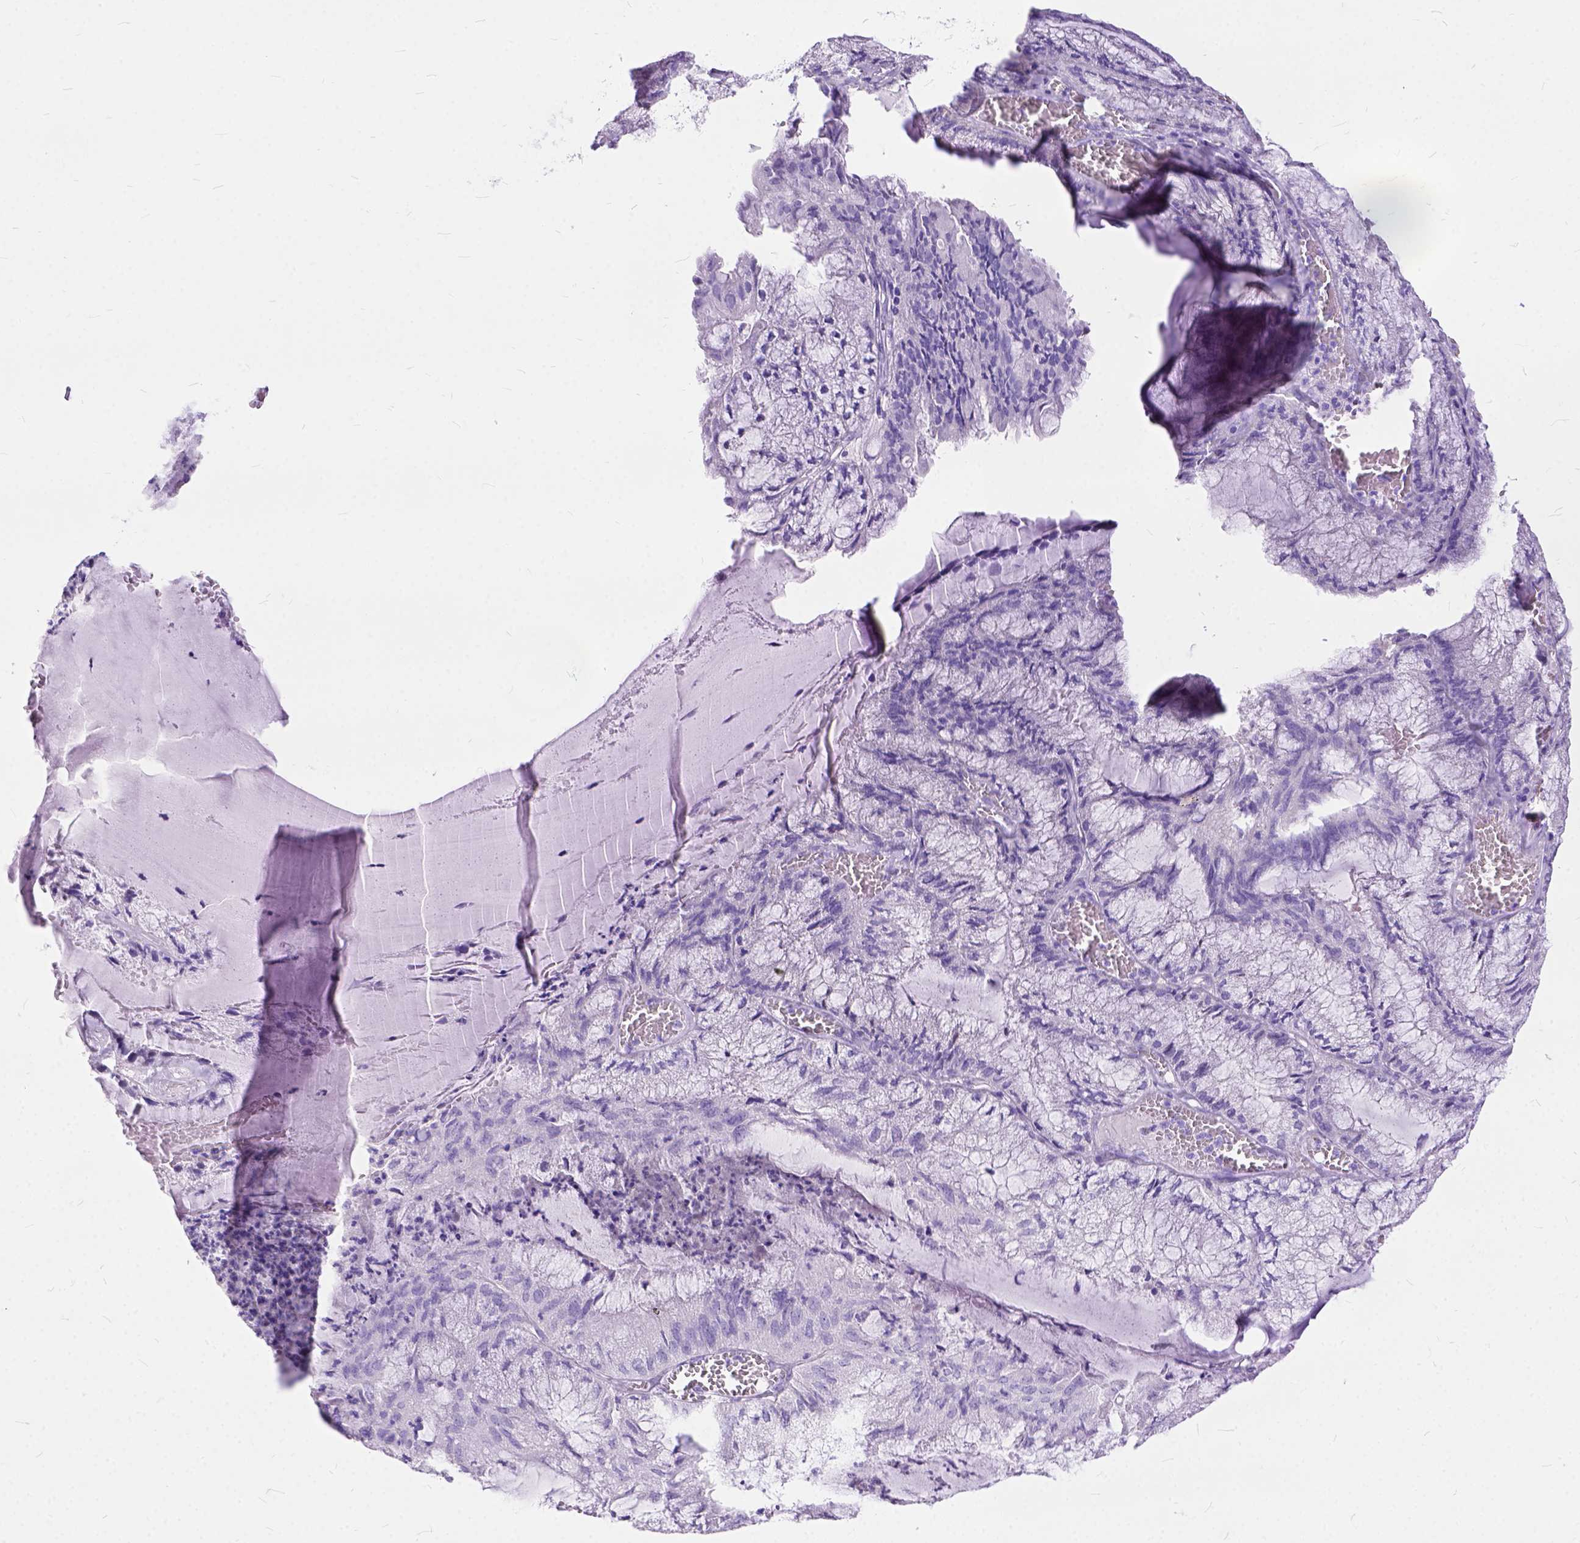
{"staining": {"intensity": "negative", "quantity": "none", "location": "none"}, "tissue": "endometrial cancer", "cell_type": "Tumor cells", "image_type": "cancer", "snomed": [{"axis": "morphology", "description": "Carcinoma, NOS"}, {"axis": "topography", "description": "Endometrium"}], "caption": "Tumor cells are negative for brown protein staining in endometrial carcinoma.", "gene": "C1QTNF3", "patient": {"sex": "female", "age": 62}}